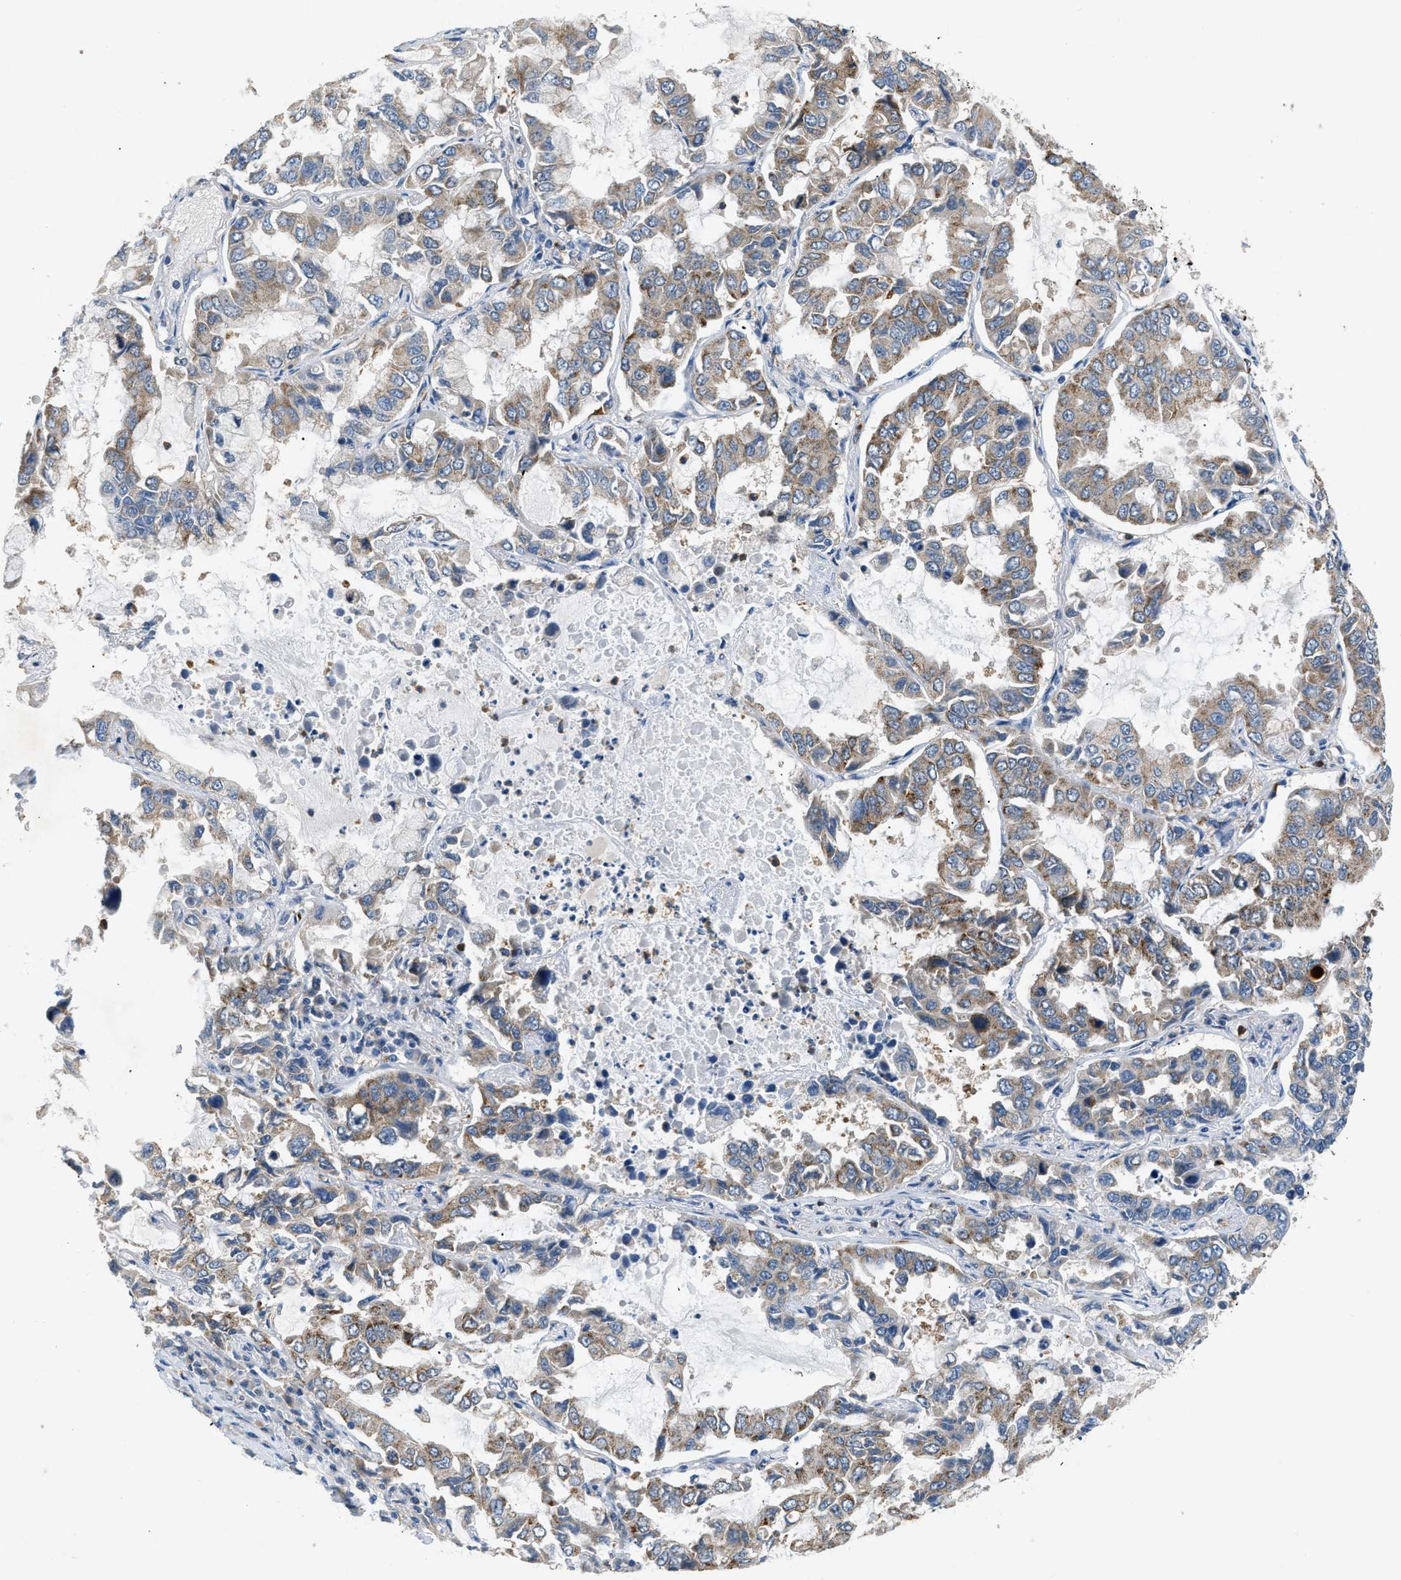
{"staining": {"intensity": "moderate", "quantity": "25%-75%", "location": "cytoplasmic/membranous"}, "tissue": "lung cancer", "cell_type": "Tumor cells", "image_type": "cancer", "snomed": [{"axis": "morphology", "description": "Adenocarcinoma, NOS"}, {"axis": "topography", "description": "Lung"}], "caption": "Lung cancer stained for a protein (brown) reveals moderate cytoplasmic/membranous positive positivity in about 25%-75% of tumor cells.", "gene": "TOMM34", "patient": {"sex": "male", "age": 64}}